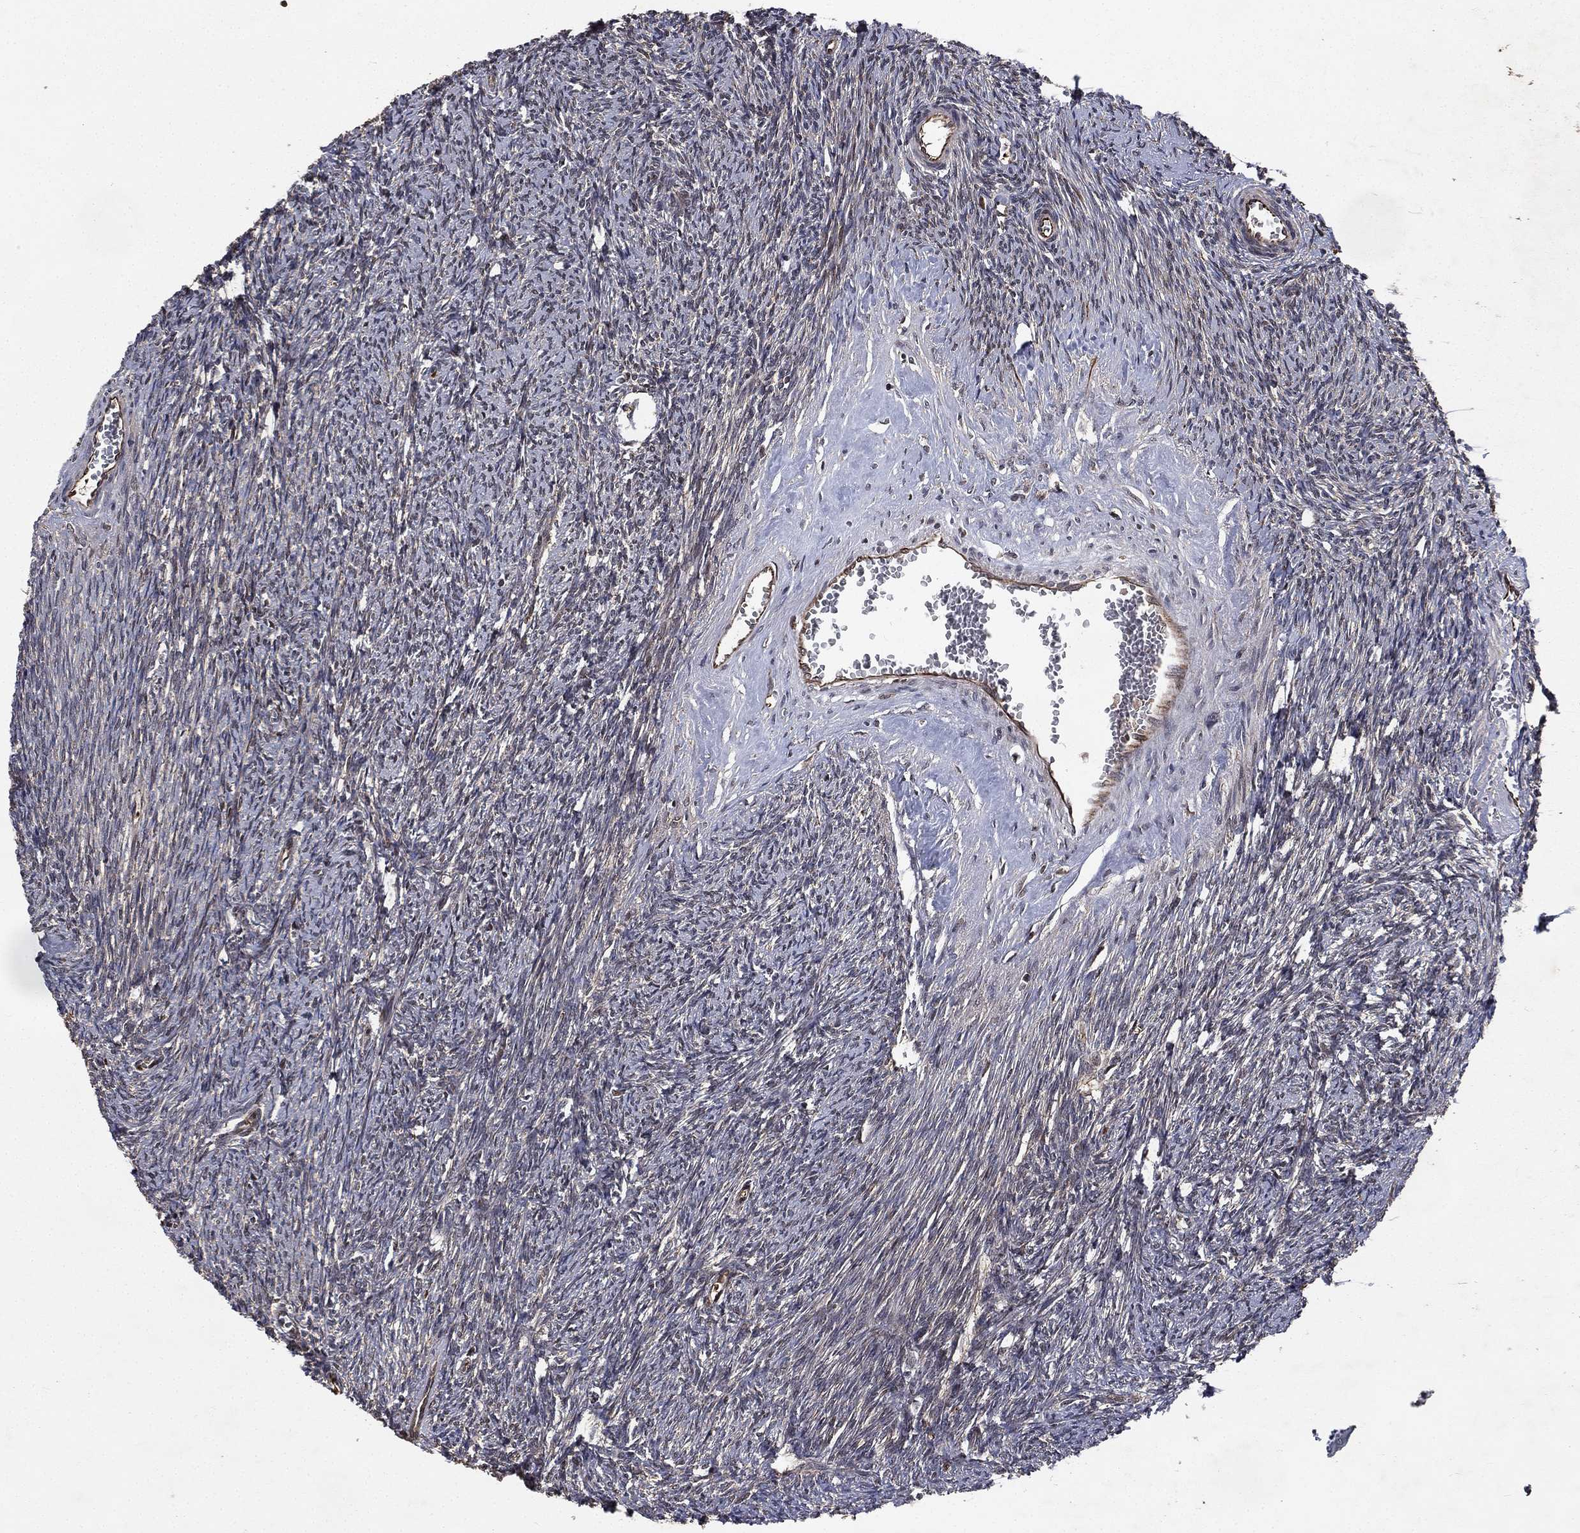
{"staining": {"intensity": "negative", "quantity": "none", "location": "none"}, "tissue": "ovary", "cell_type": "Ovarian stroma cells", "image_type": "normal", "snomed": [{"axis": "morphology", "description": "Normal tissue, NOS"}, {"axis": "topography", "description": "Fallopian tube"}, {"axis": "topography", "description": "Ovary"}], "caption": "A high-resolution micrograph shows IHC staining of unremarkable ovary, which demonstrates no significant positivity in ovarian stroma cells.", "gene": "LENG8", "patient": {"sex": "female", "age": 33}}